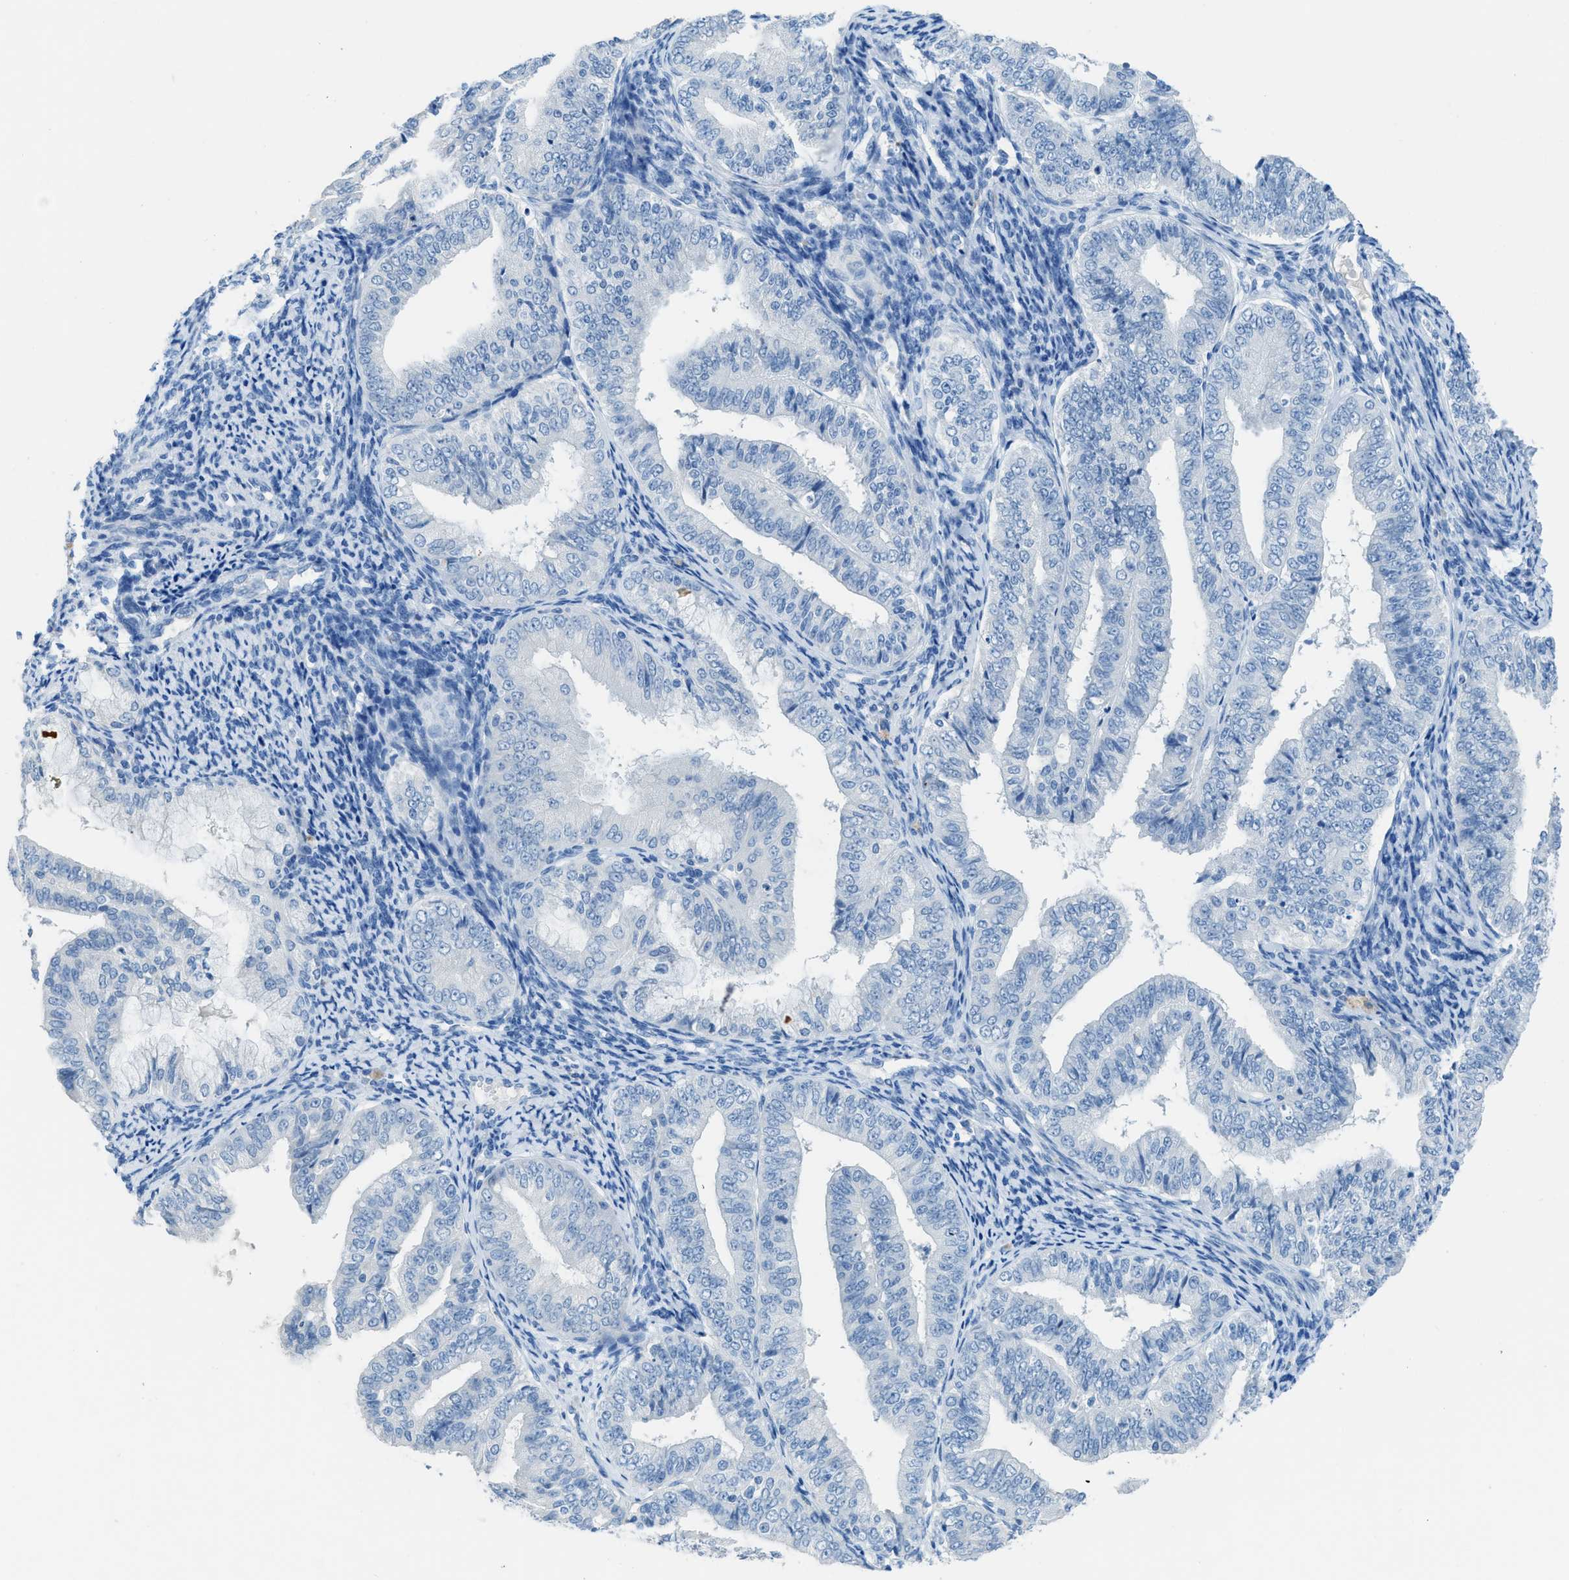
{"staining": {"intensity": "negative", "quantity": "none", "location": "none"}, "tissue": "endometrial cancer", "cell_type": "Tumor cells", "image_type": "cancer", "snomed": [{"axis": "morphology", "description": "Adenocarcinoma, NOS"}, {"axis": "topography", "description": "Endometrium"}], "caption": "Immunohistochemical staining of human endometrial cancer (adenocarcinoma) shows no significant expression in tumor cells.", "gene": "ACAN", "patient": {"sex": "female", "age": 63}}